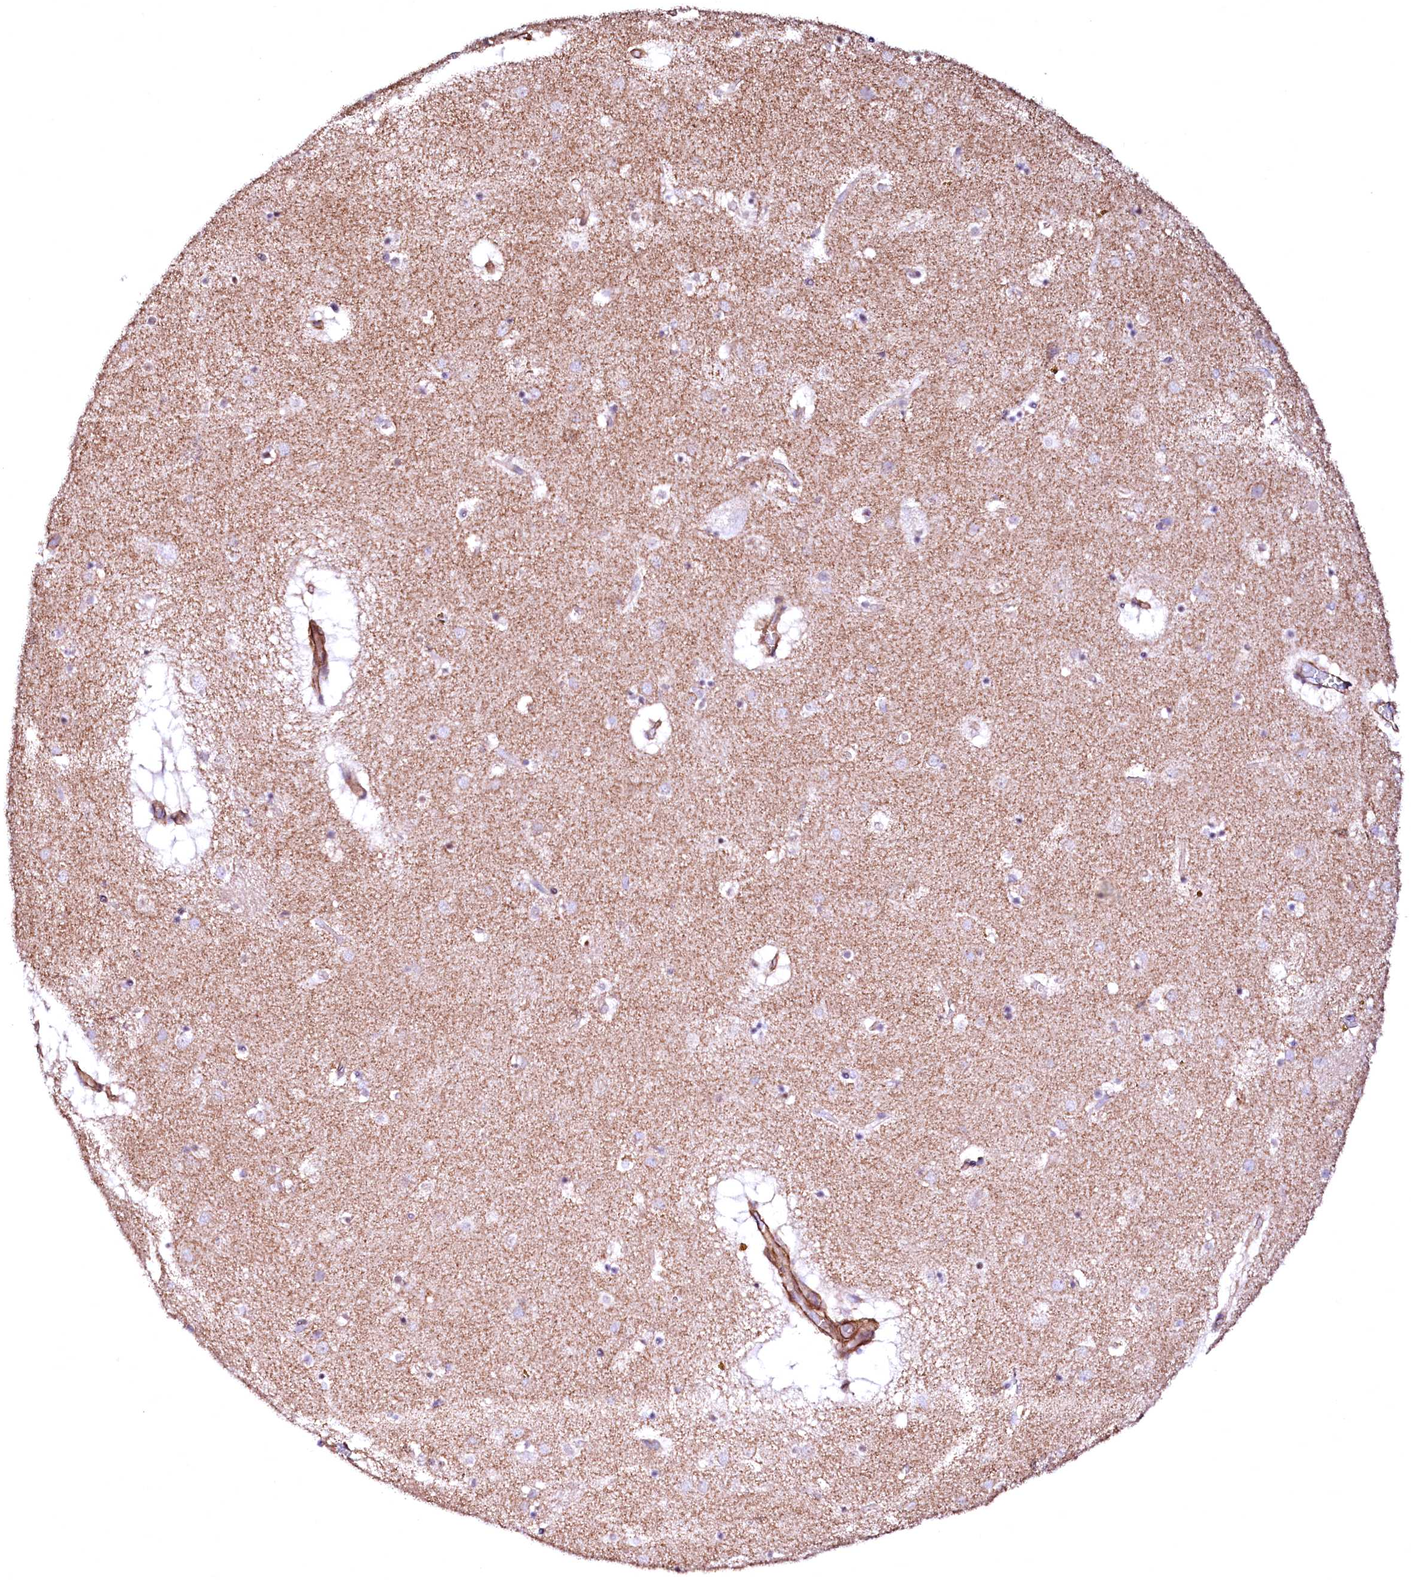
{"staining": {"intensity": "negative", "quantity": "none", "location": "none"}, "tissue": "caudate", "cell_type": "Glial cells", "image_type": "normal", "snomed": [{"axis": "morphology", "description": "Normal tissue, NOS"}, {"axis": "topography", "description": "Lateral ventricle wall"}], "caption": "Immunohistochemistry (IHC) of normal human caudate reveals no expression in glial cells. (DAB (3,3'-diaminobenzidine) IHC visualized using brightfield microscopy, high magnification).", "gene": "GPR176", "patient": {"sex": "male", "age": 70}}